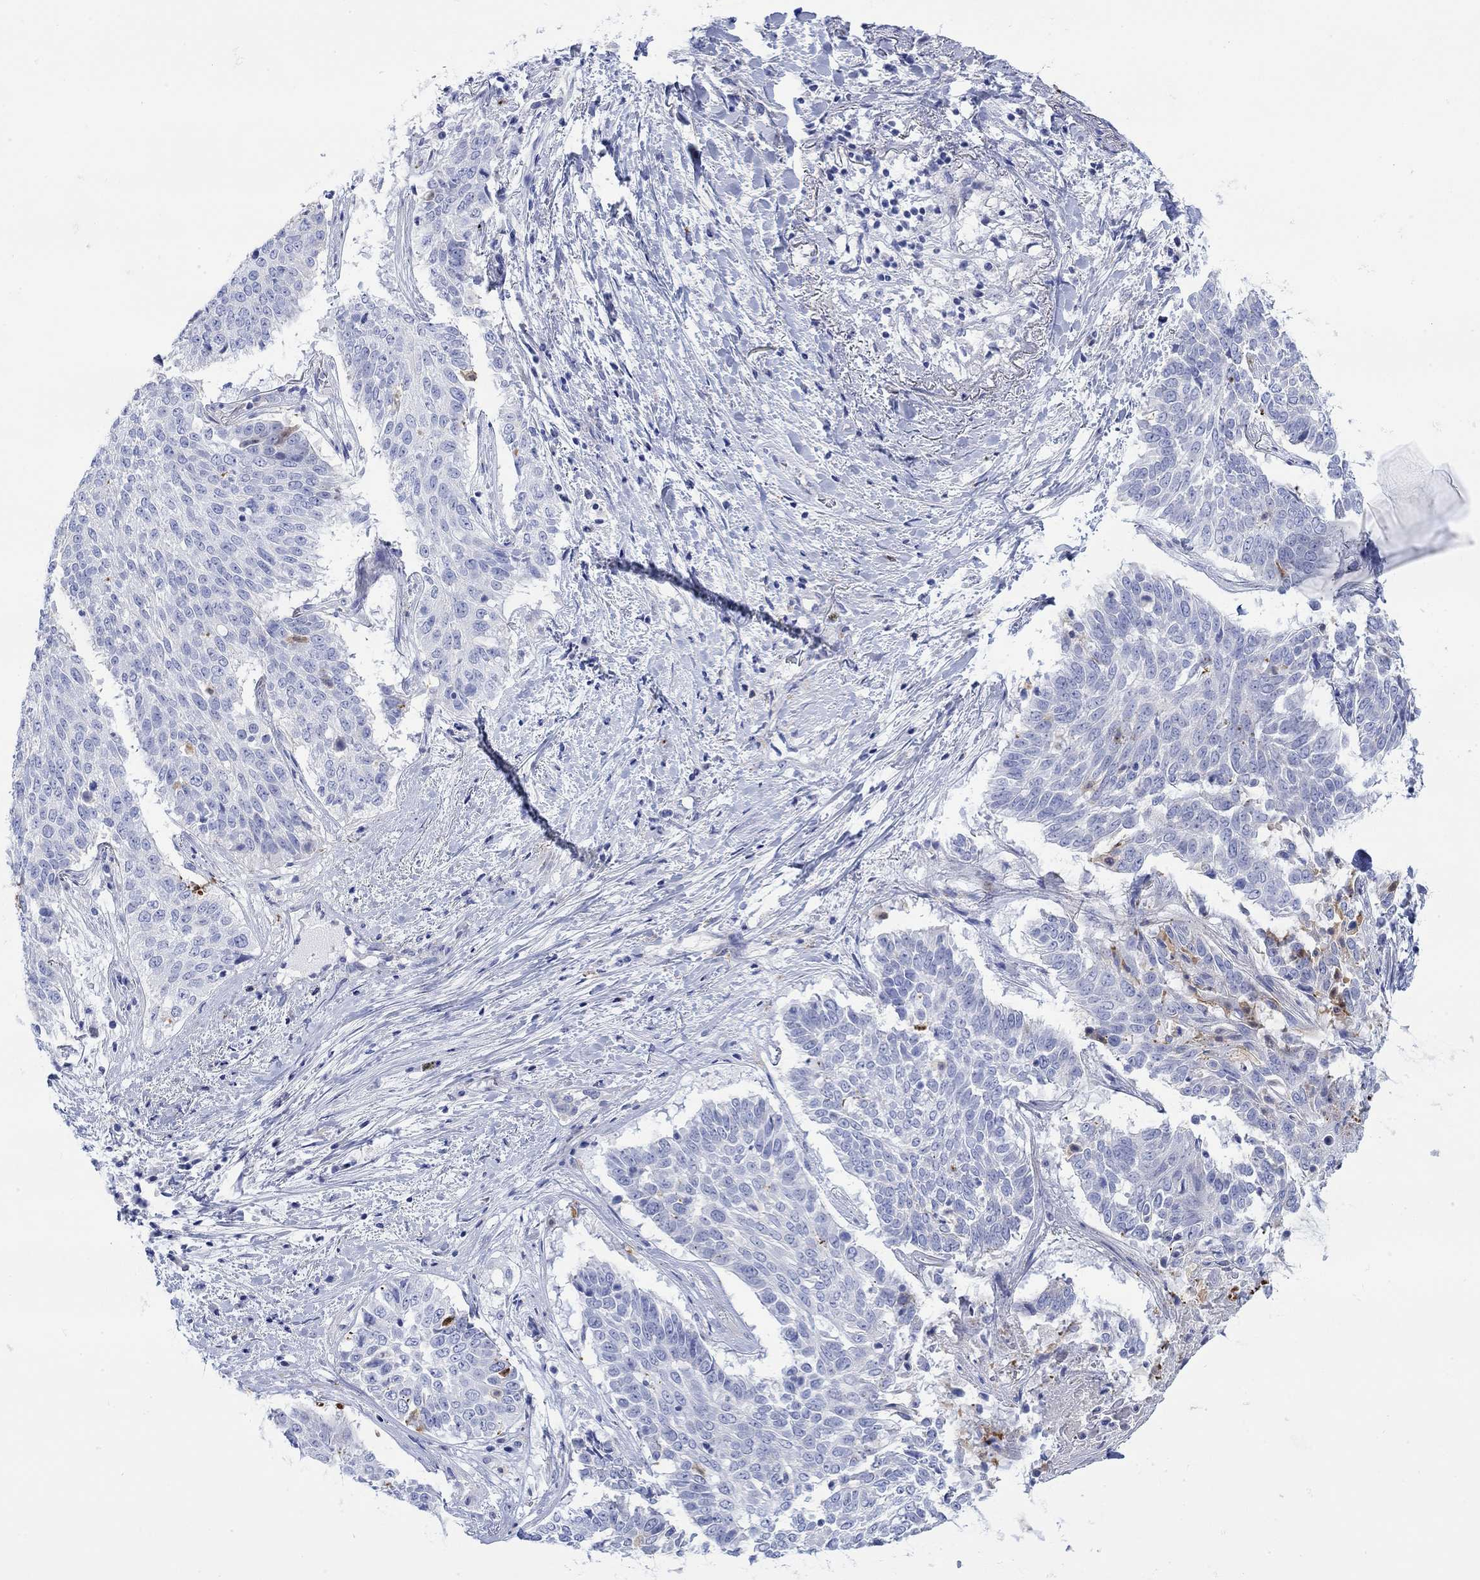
{"staining": {"intensity": "moderate", "quantity": "<25%", "location": "cytoplasmic/membranous"}, "tissue": "lung cancer", "cell_type": "Tumor cells", "image_type": "cancer", "snomed": [{"axis": "morphology", "description": "Squamous cell carcinoma, NOS"}, {"axis": "topography", "description": "Lung"}], "caption": "Tumor cells reveal moderate cytoplasmic/membranous expression in about <25% of cells in lung cancer.", "gene": "ANKMY1", "patient": {"sex": "male", "age": 64}}